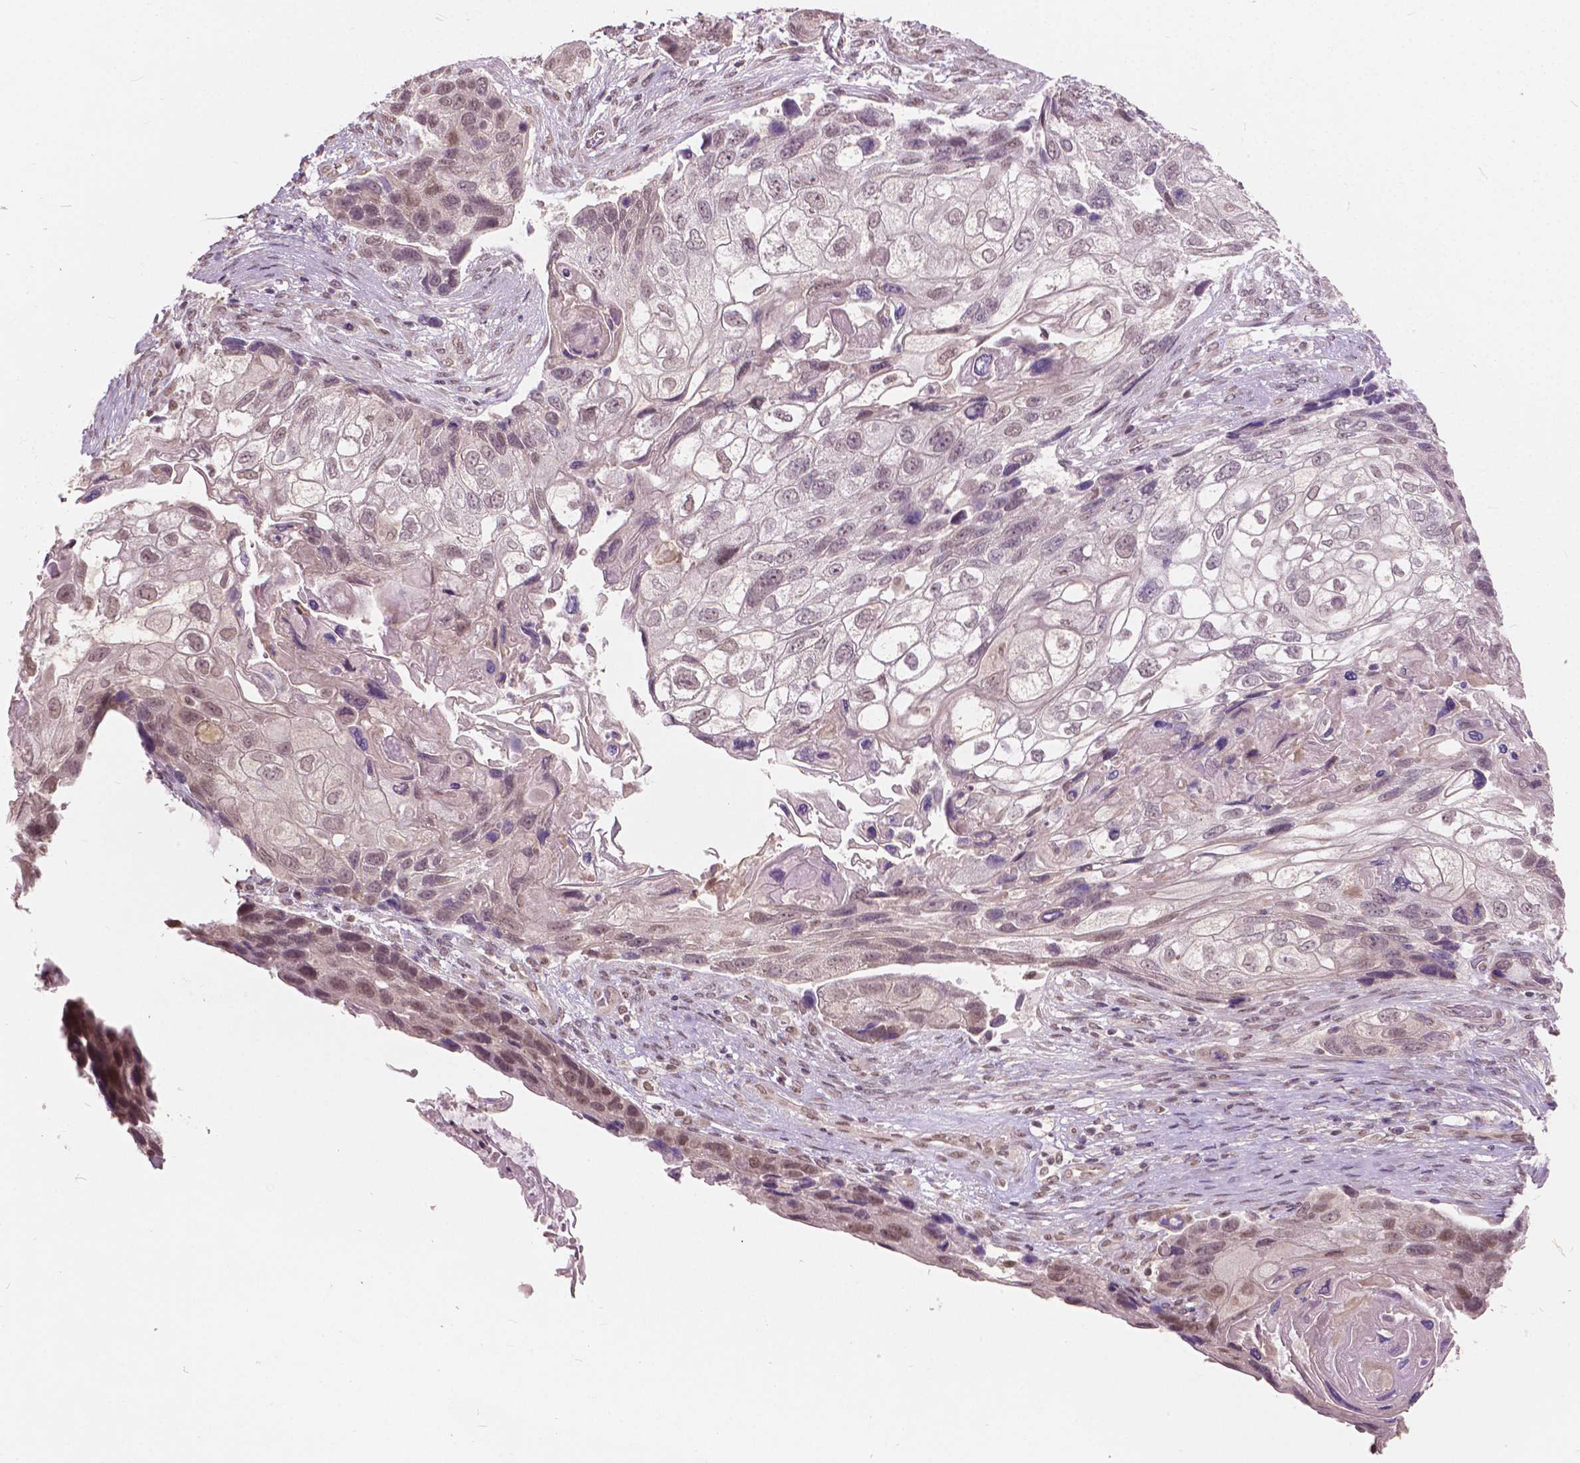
{"staining": {"intensity": "weak", "quantity": ">75%", "location": "nuclear"}, "tissue": "lung cancer", "cell_type": "Tumor cells", "image_type": "cancer", "snomed": [{"axis": "morphology", "description": "Squamous cell carcinoma, NOS"}, {"axis": "topography", "description": "Lung"}], "caption": "Immunohistochemistry (IHC) of lung cancer exhibits low levels of weak nuclear expression in about >75% of tumor cells.", "gene": "HOXA10", "patient": {"sex": "male", "age": 69}}